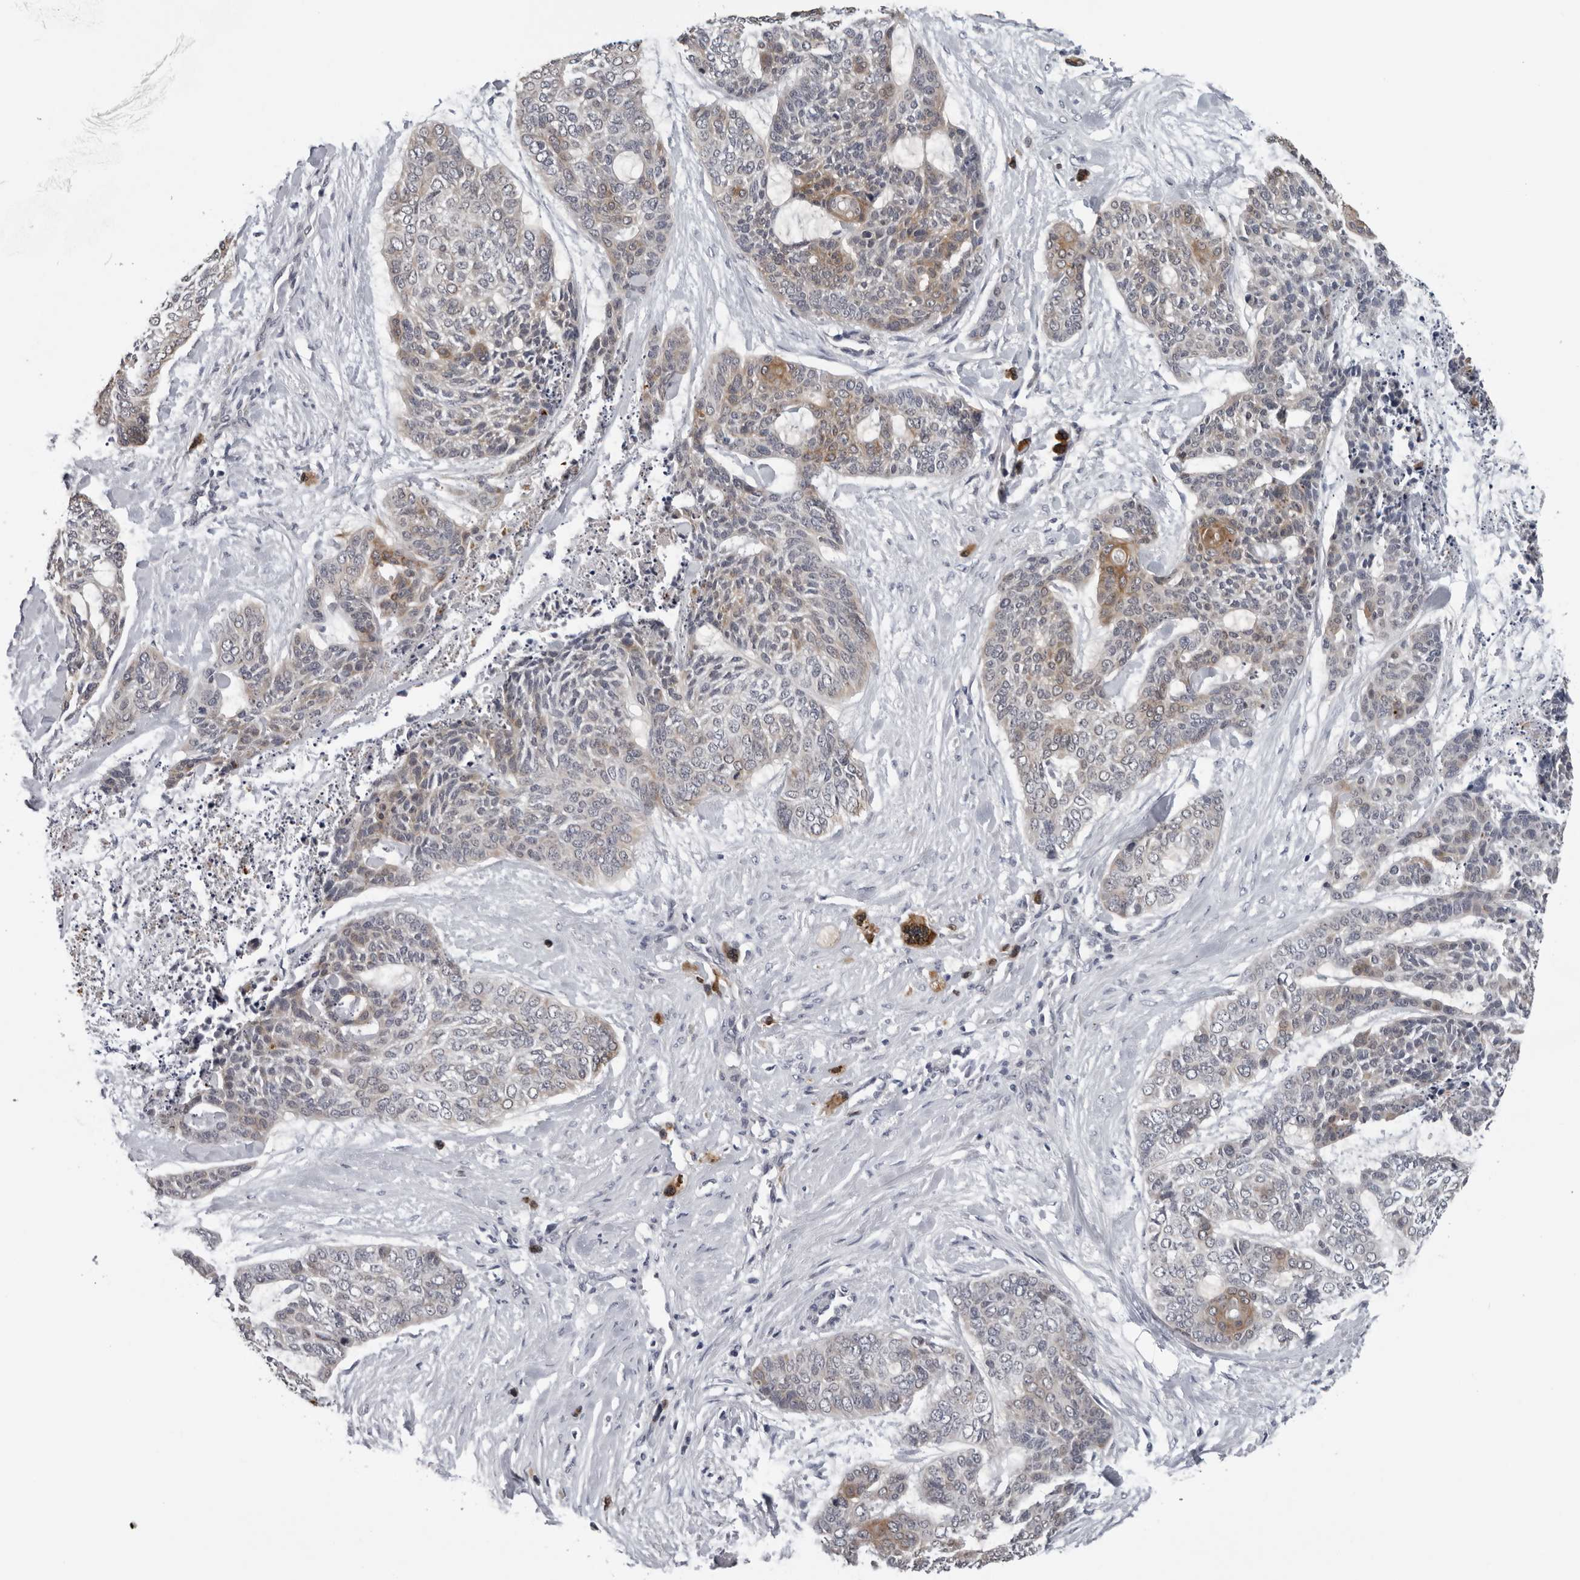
{"staining": {"intensity": "moderate", "quantity": "<25%", "location": "cytoplasmic/membranous"}, "tissue": "skin cancer", "cell_type": "Tumor cells", "image_type": "cancer", "snomed": [{"axis": "morphology", "description": "Basal cell carcinoma"}, {"axis": "topography", "description": "Skin"}], "caption": "Protein staining of skin cancer tissue displays moderate cytoplasmic/membranous positivity in about <25% of tumor cells.", "gene": "CPT2", "patient": {"sex": "female", "age": 64}}